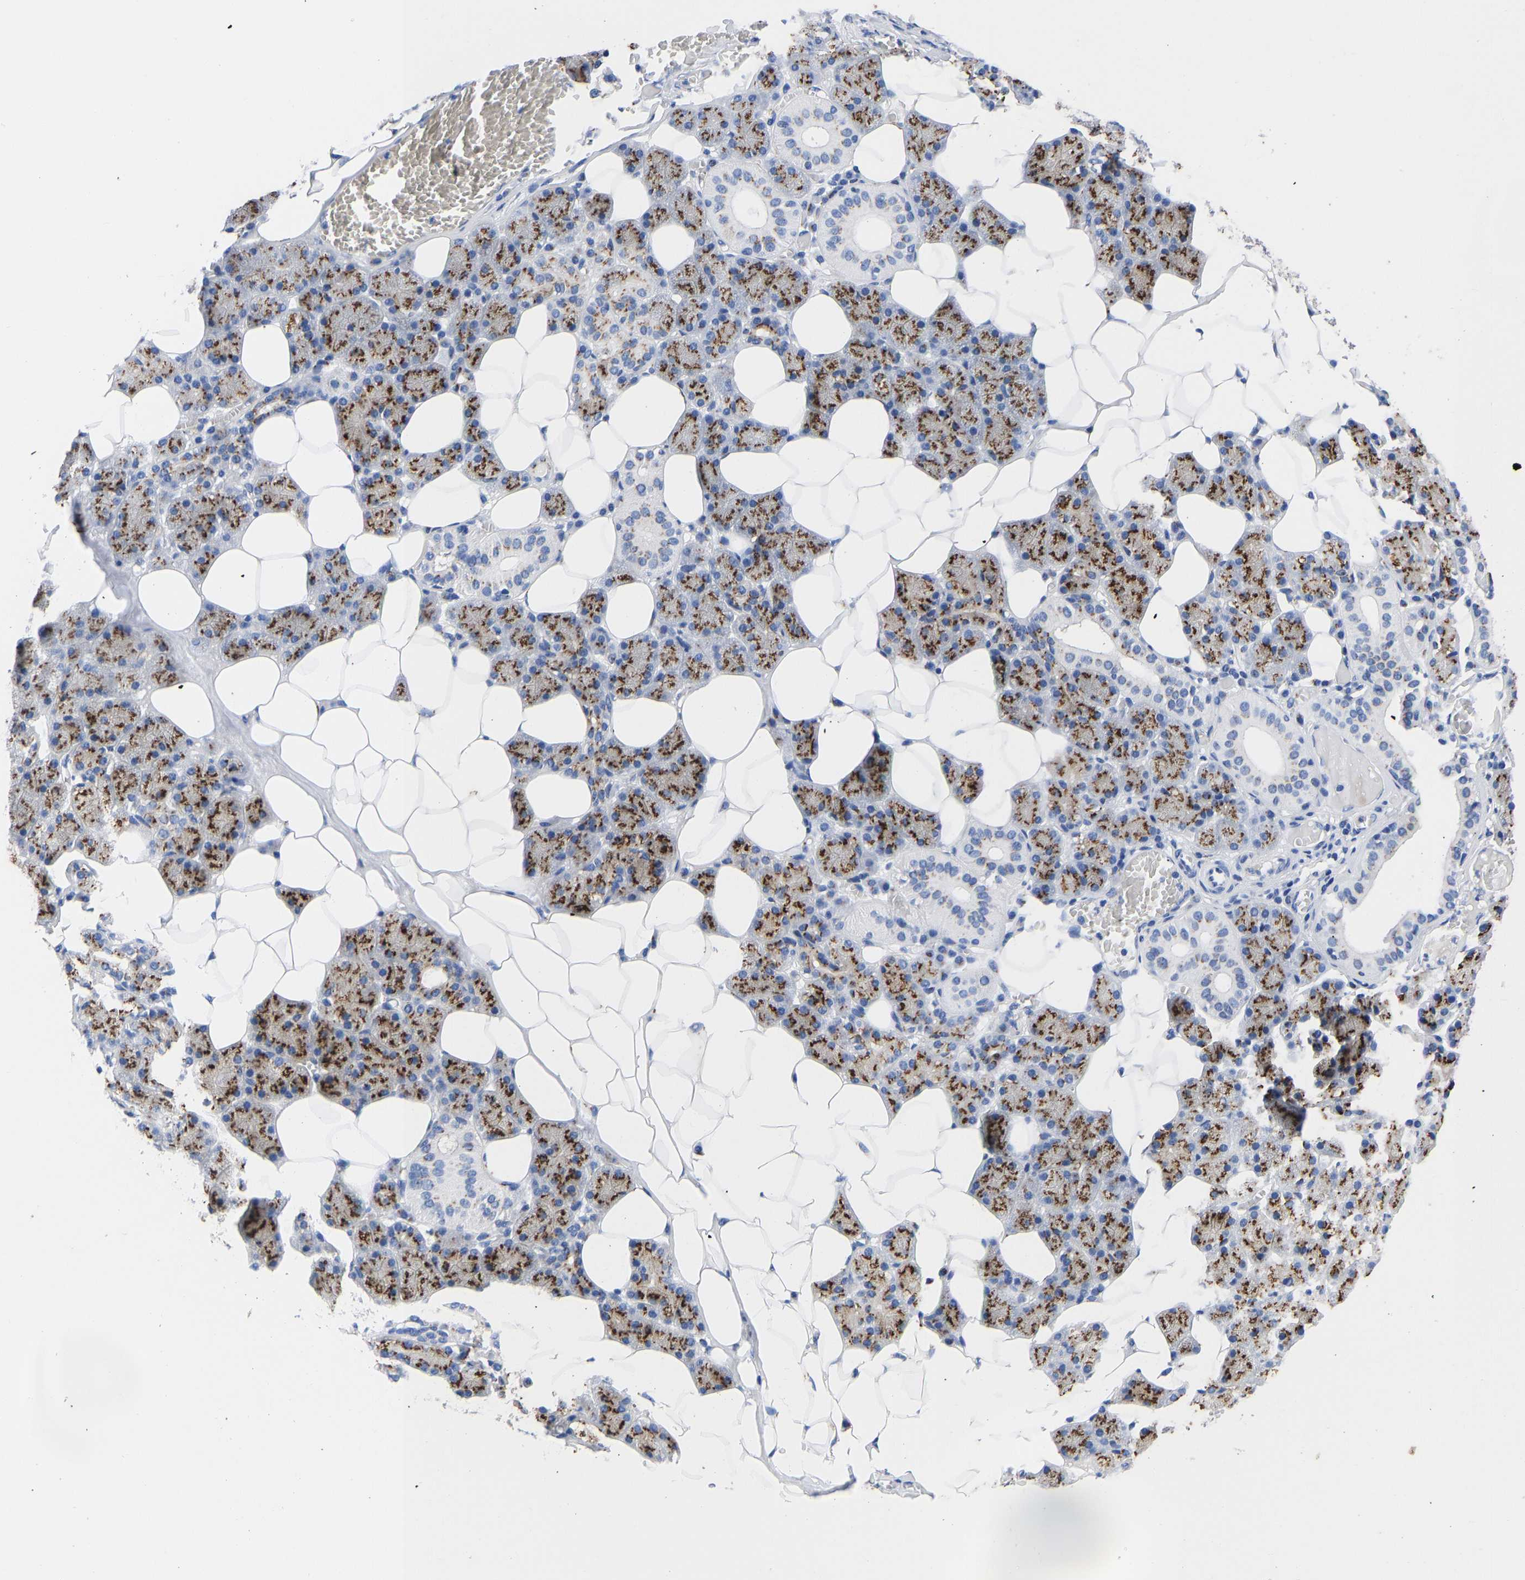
{"staining": {"intensity": "moderate", "quantity": ">75%", "location": "cytoplasmic/membranous"}, "tissue": "salivary gland", "cell_type": "Glandular cells", "image_type": "normal", "snomed": [{"axis": "morphology", "description": "Normal tissue, NOS"}, {"axis": "topography", "description": "Salivary gland"}], "caption": "Salivary gland stained with immunohistochemistry (IHC) reveals moderate cytoplasmic/membranous expression in approximately >75% of glandular cells. The staining was performed using DAB to visualize the protein expression in brown, while the nuclei were stained in blue with hematoxylin (Magnification: 20x).", "gene": "TMEM87A", "patient": {"sex": "female", "age": 33}}